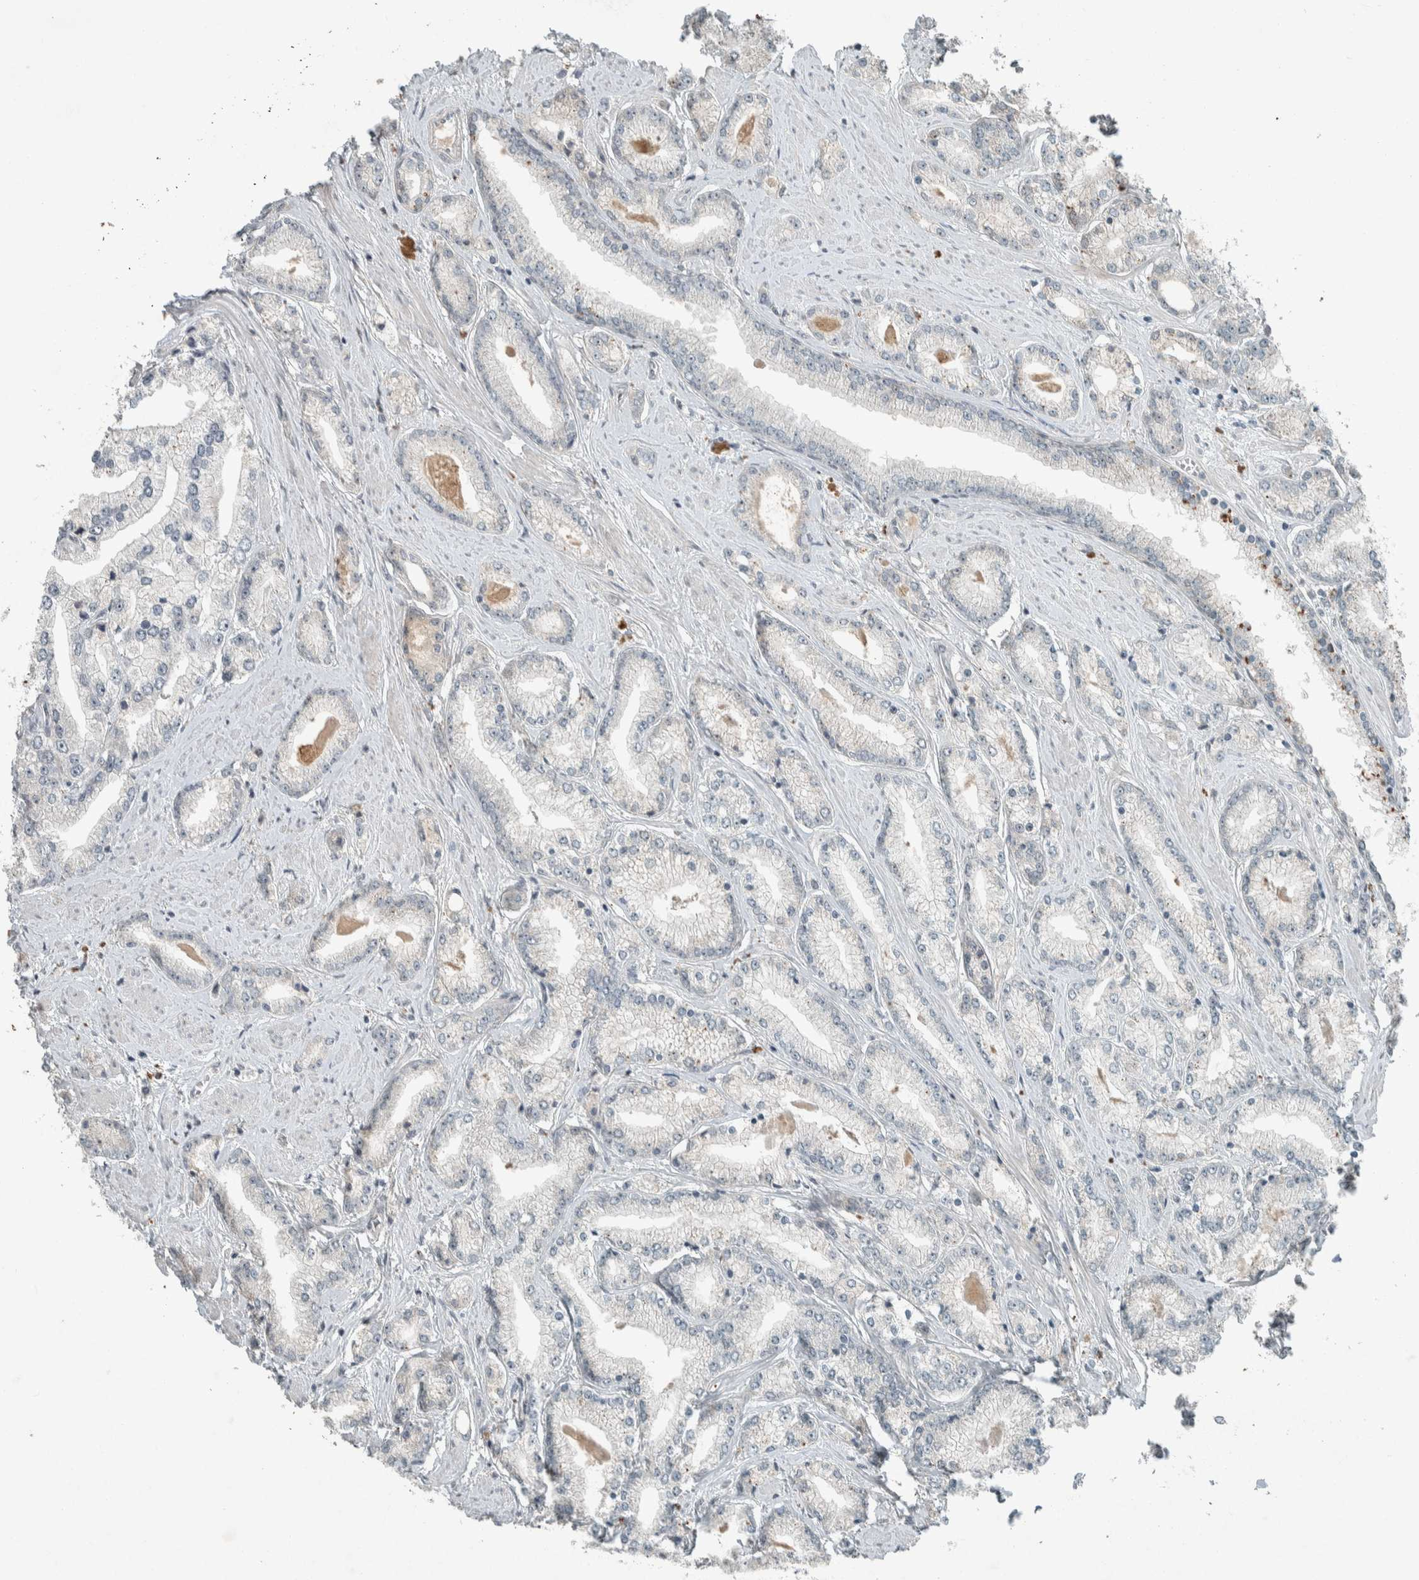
{"staining": {"intensity": "negative", "quantity": "none", "location": "none"}, "tissue": "prostate cancer", "cell_type": "Tumor cells", "image_type": "cancer", "snomed": [{"axis": "morphology", "description": "Adenocarcinoma, Low grade"}, {"axis": "topography", "description": "Prostate"}], "caption": "Tumor cells show no significant expression in prostate cancer (low-grade adenocarcinoma). (IHC, brightfield microscopy, high magnification).", "gene": "CERCAM", "patient": {"sex": "male", "age": 62}}